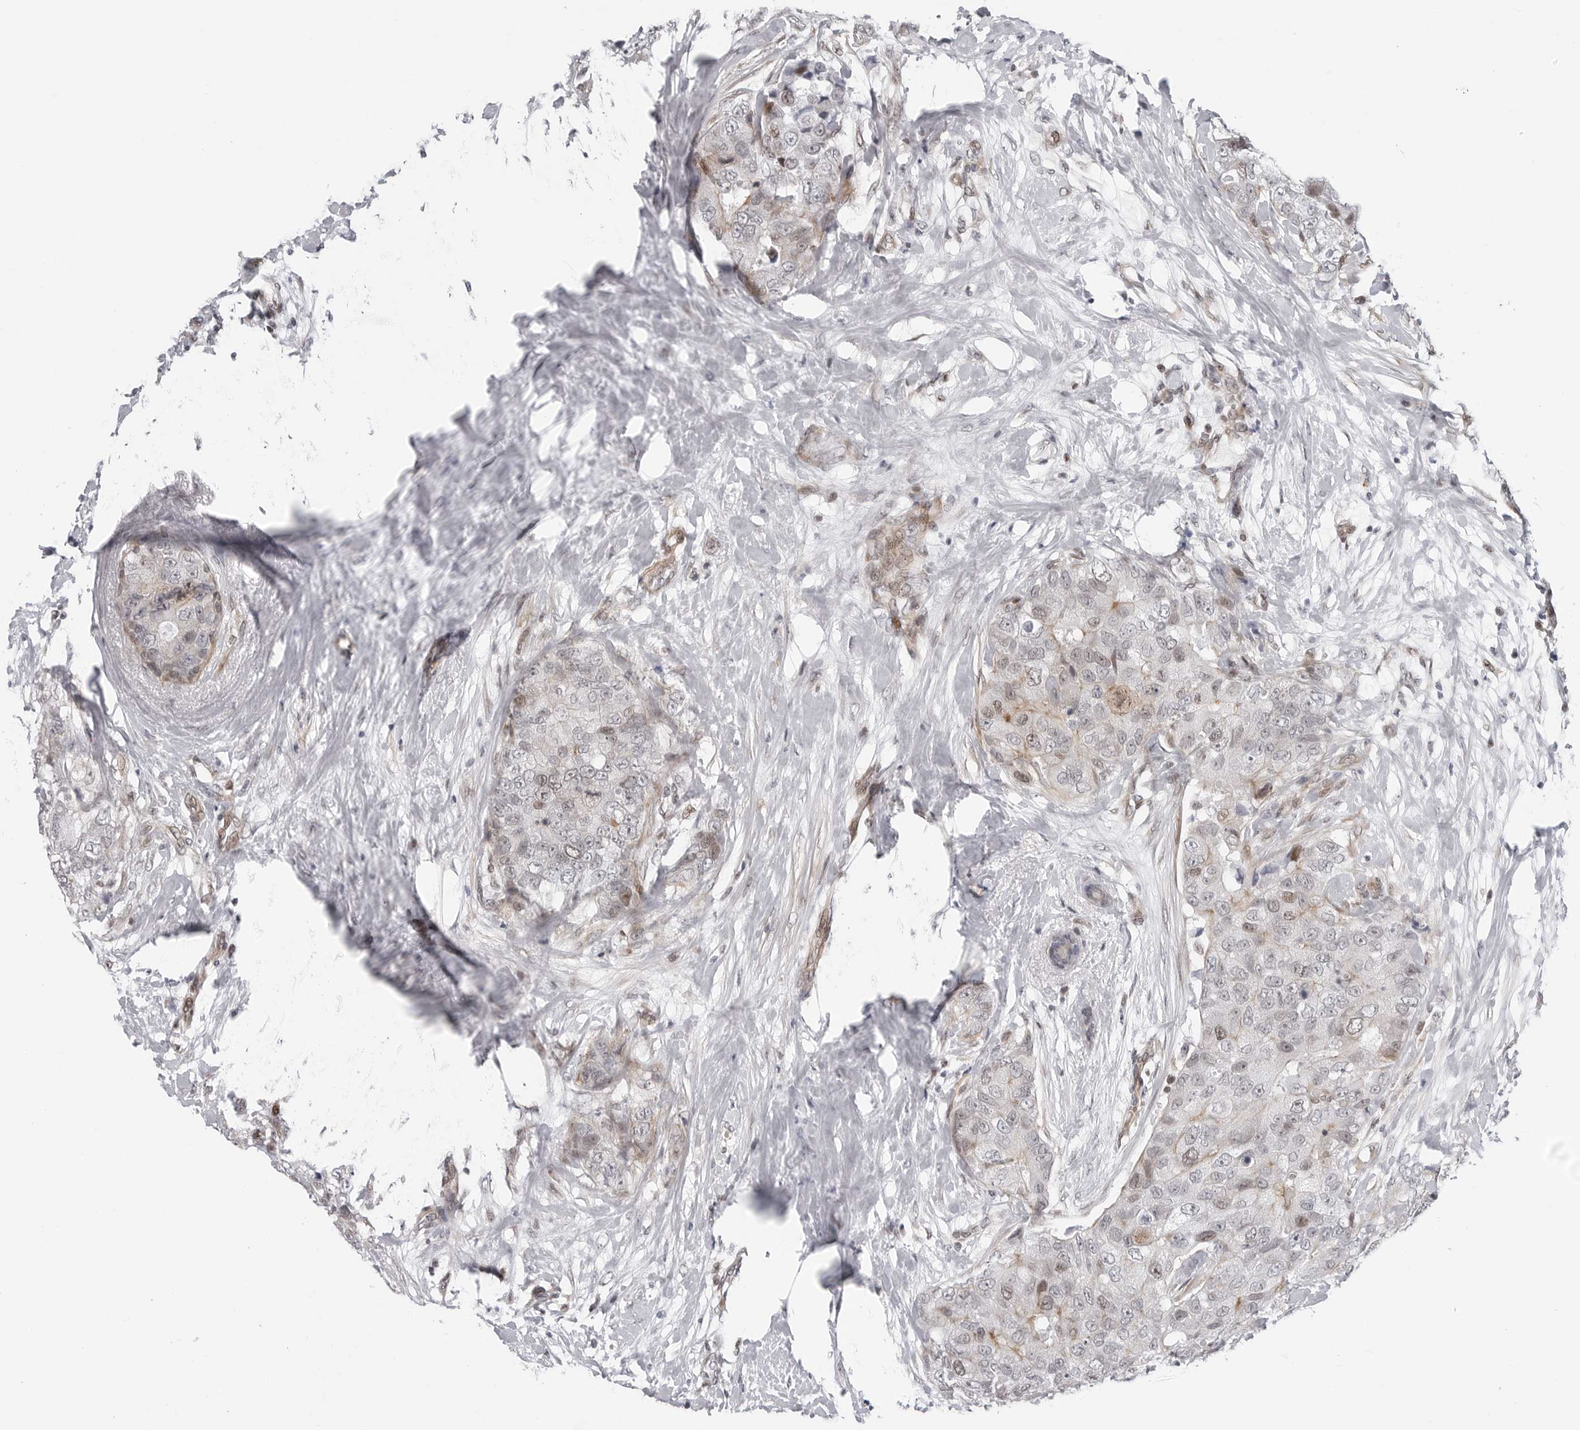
{"staining": {"intensity": "weak", "quantity": "<25%", "location": "nuclear"}, "tissue": "breast cancer", "cell_type": "Tumor cells", "image_type": "cancer", "snomed": [{"axis": "morphology", "description": "Duct carcinoma"}, {"axis": "topography", "description": "Breast"}], "caption": "This is an immunohistochemistry image of human invasive ductal carcinoma (breast). There is no positivity in tumor cells.", "gene": "FAM135B", "patient": {"sex": "female", "age": 62}}